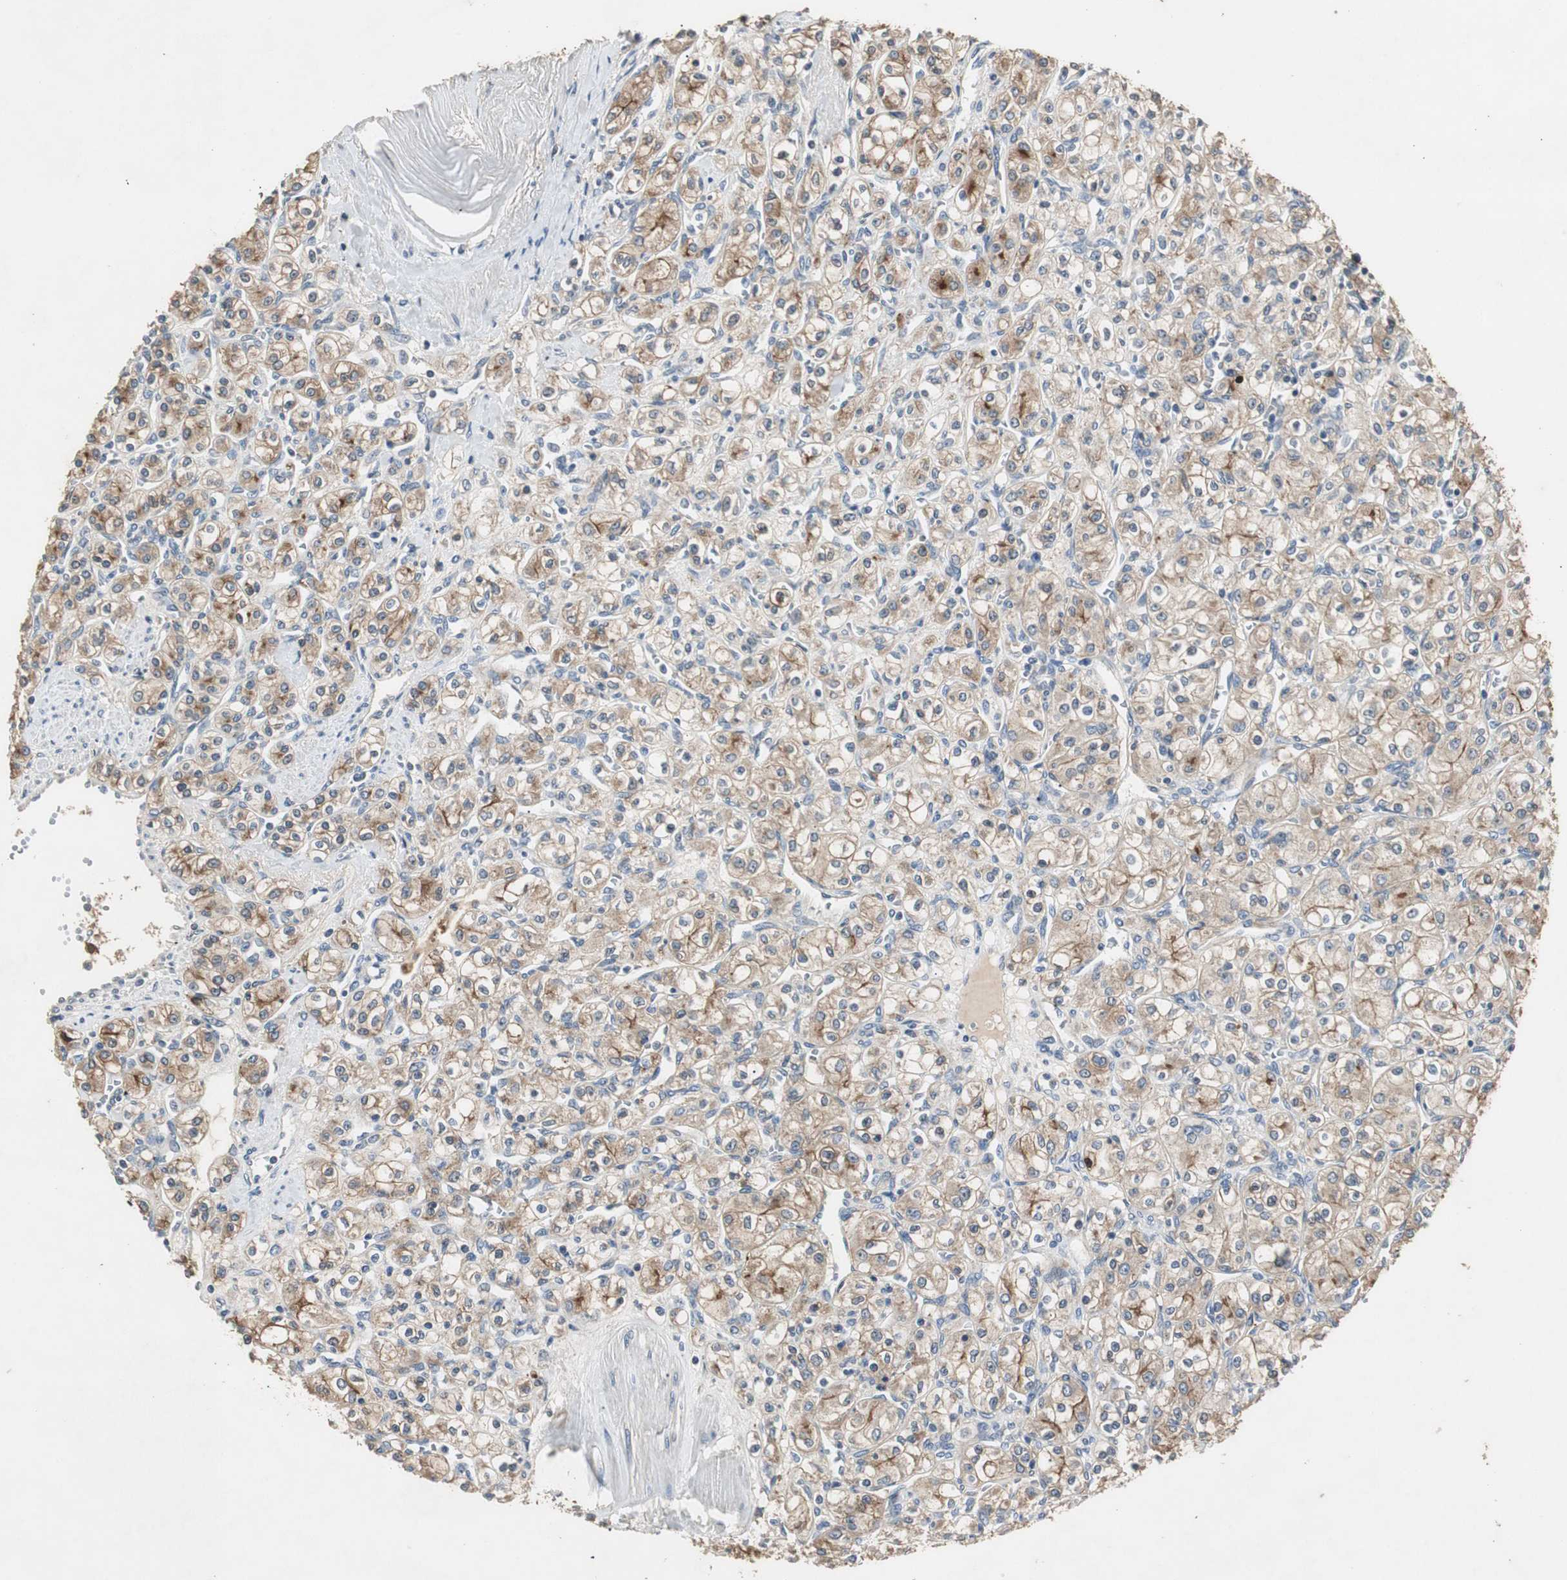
{"staining": {"intensity": "moderate", "quantity": ">75%", "location": "cytoplasmic/membranous"}, "tissue": "renal cancer", "cell_type": "Tumor cells", "image_type": "cancer", "snomed": [{"axis": "morphology", "description": "Adenocarcinoma, NOS"}, {"axis": "topography", "description": "Kidney"}], "caption": "Immunohistochemical staining of human renal cancer displays medium levels of moderate cytoplasmic/membranous expression in approximately >75% of tumor cells.", "gene": "PTPRN2", "patient": {"sex": "male", "age": 77}}